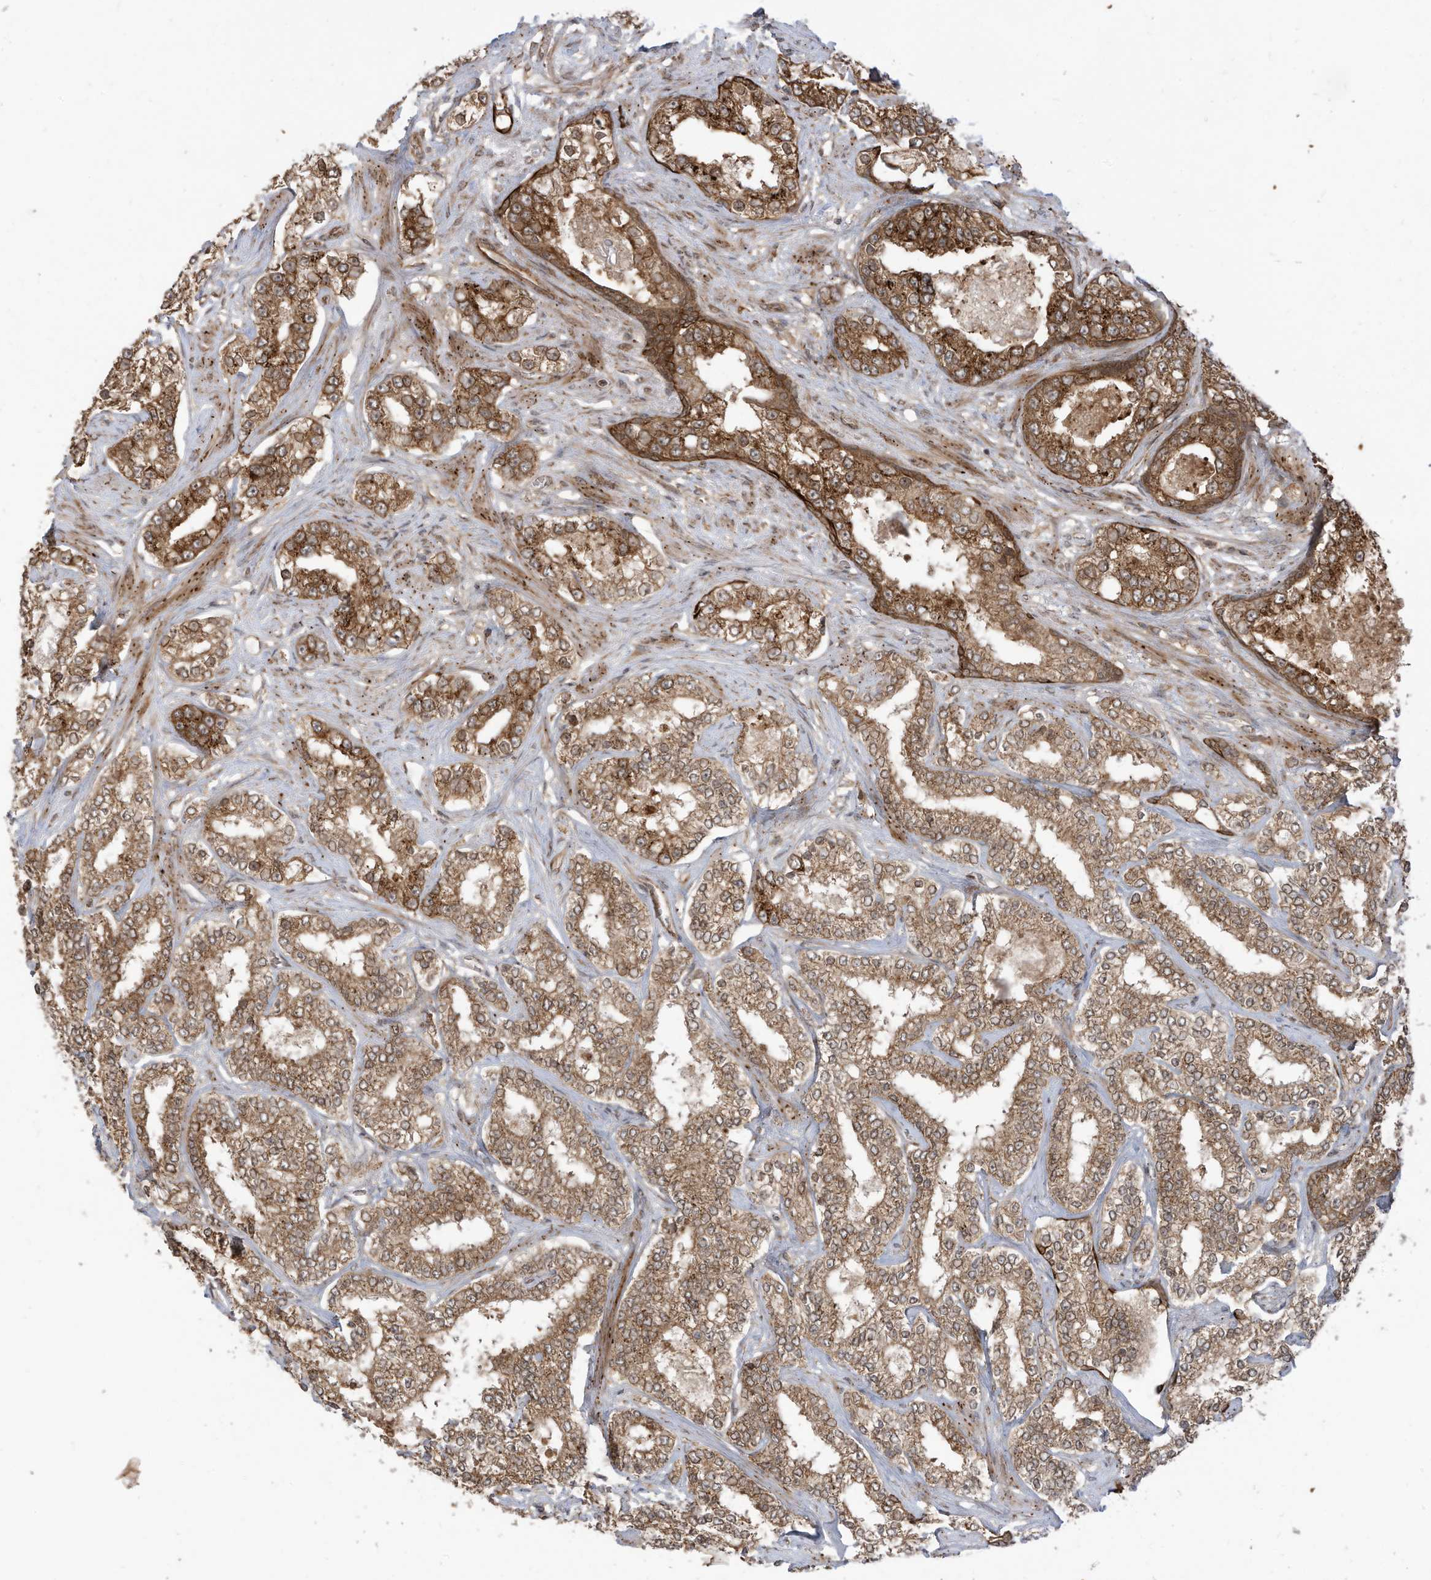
{"staining": {"intensity": "moderate", "quantity": ">75%", "location": "cytoplasmic/membranous"}, "tissue": "prostate cancer", "cell_type": "Tumor cells", "image_type": "cancer", "snomed": [{"axis": "morphology", "description": "Normal tissue, NOS"}, {"axis": "morphology", "description": "Adenocarcinoma, High grade"}, {"axis": "topography", "description": "Prostate"}], "caption": "Prostate cancer stained with immunohistochemistry displays moderate cytoplasmic/membranous staining in approximately >75% of tumor cells. The staining was performed using DAB (3,3'-diaminobenzidine) to visualize the protein expression in brown, while the nuclei were stained in blue with hematoxylin (Magnification: 20x).", "gene": "TRIM67", "patient": {"sex": "male", "age": 83}}